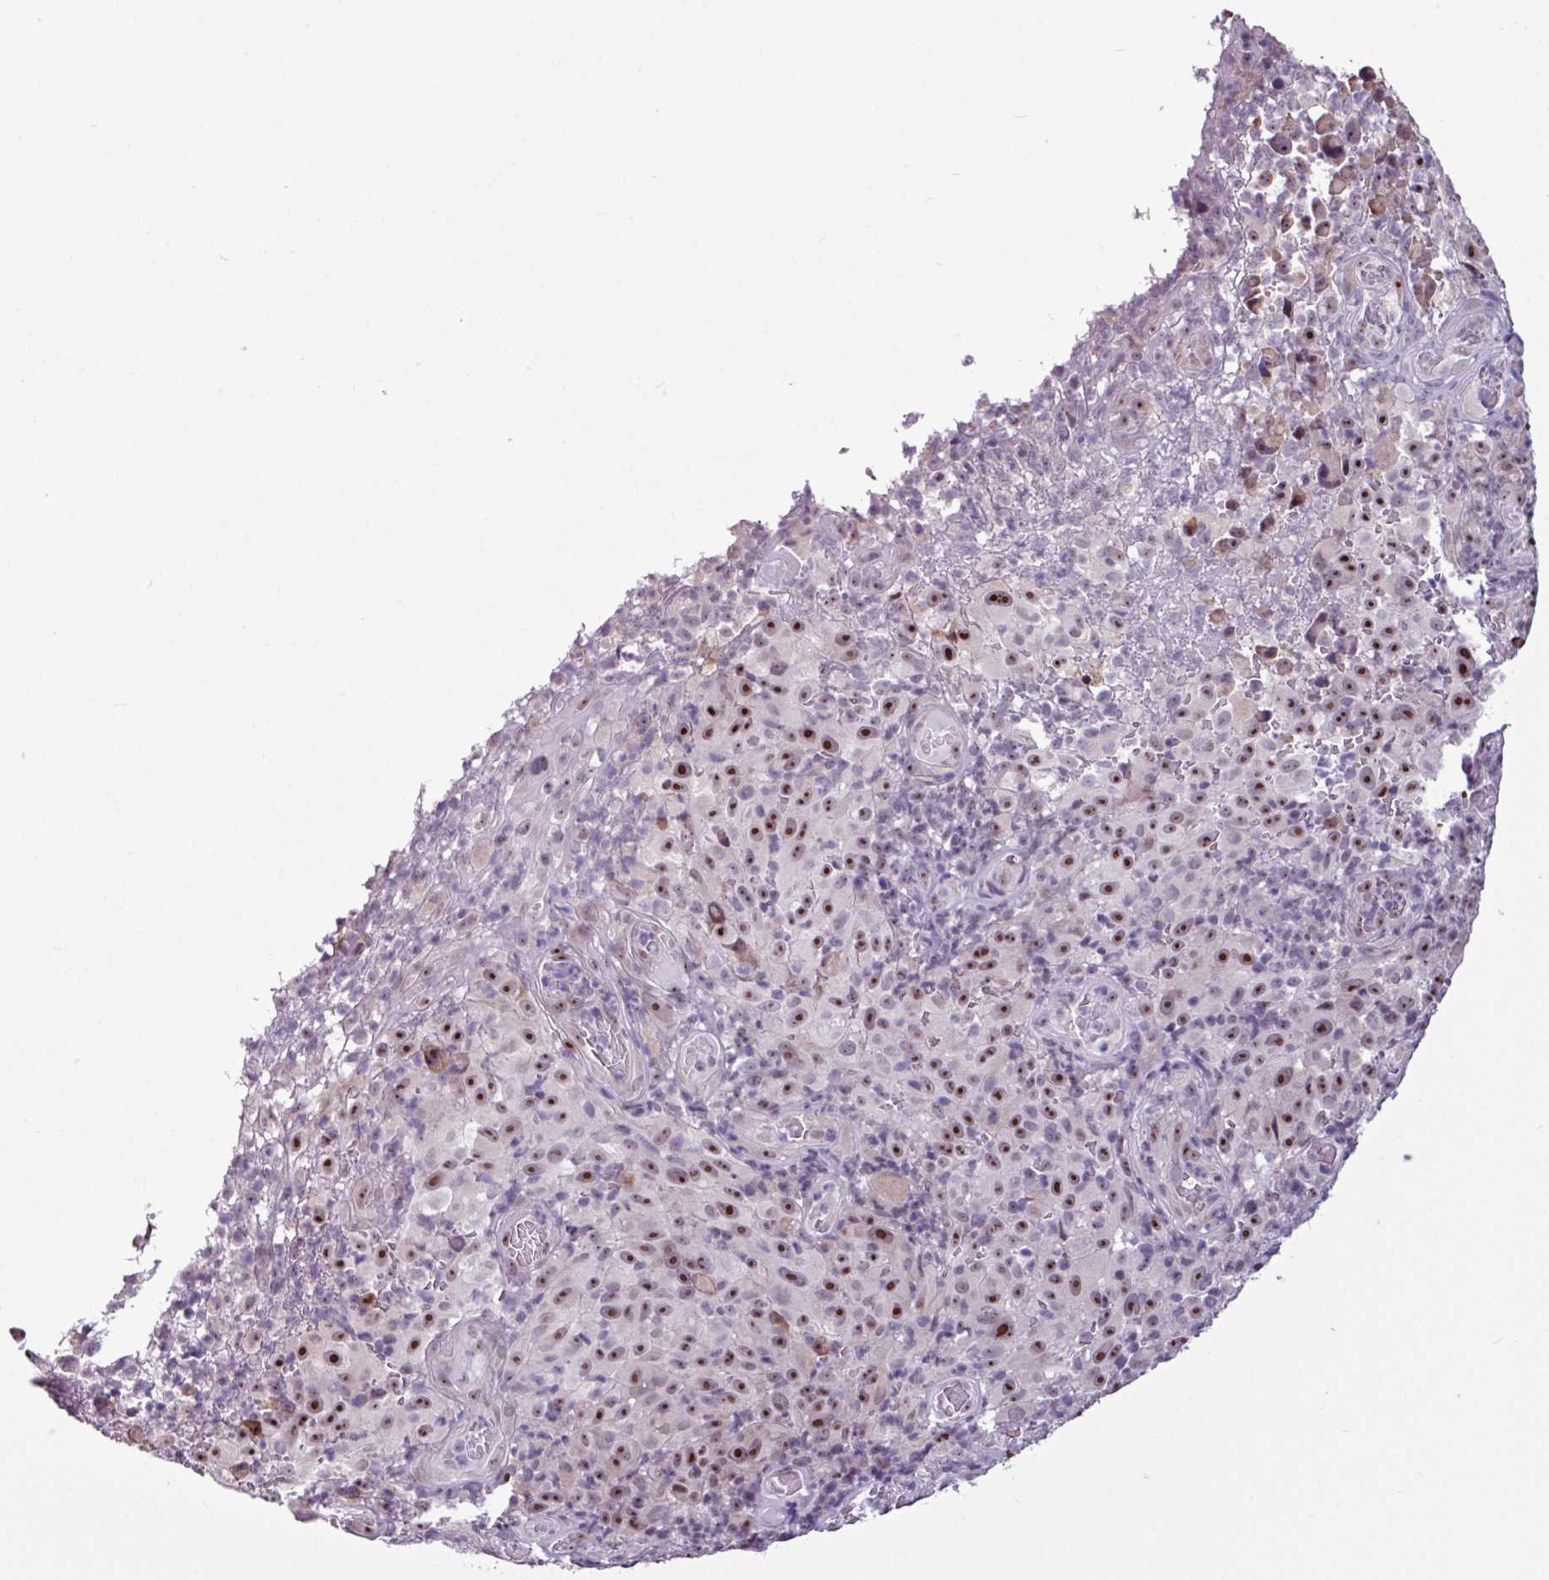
{"staining": {"intensity": "strong", "quantity": ">75%", "location": "nuclear"}, "tissue": "melanoma", "cell_type": "Tumor cells", "image_type": "cancer", "snomed": [{"axis": "morphology", "description": "Malignant melanoma, NOS"}, {"axis": "topography", "description": "Skin"}], "caption": "Melanoma was stained to show a protein in brown. There is high levels of strong nuclear positivity in approximately >75% of tumor cells.", "gene": "UTP18", "patient": {"sex": "female", "age": 82}}